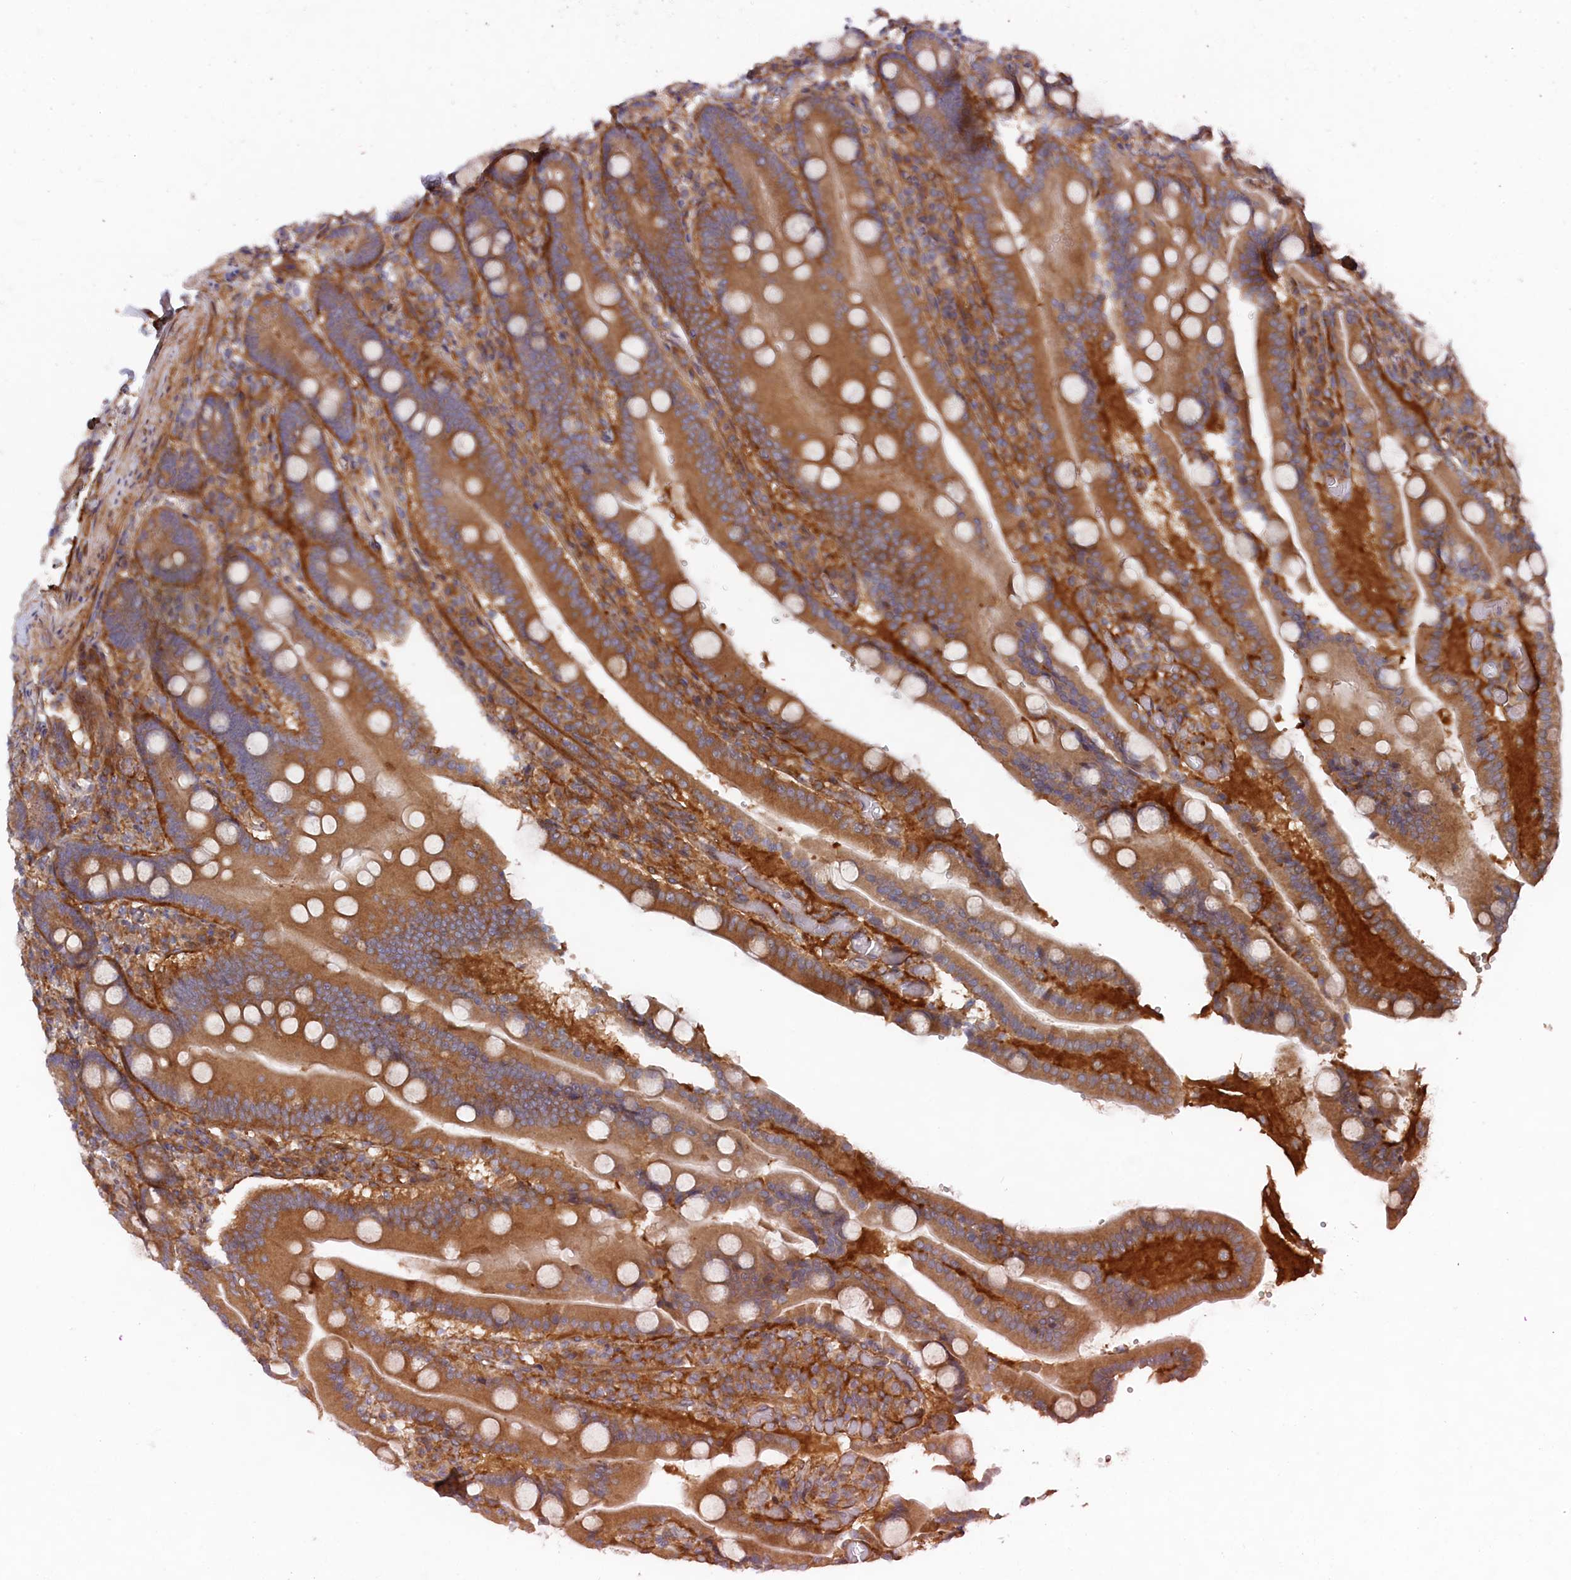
{"staining": {"intensity": "moderate", "quantity": ">75%", "location": "cytoplasmic/membranous"}, "tissue": "duodenum", "cell_type": "Glandular cells", "image_type": "normal", "snomed": [{"axis": "morphology", "description": "Normal tissue, NOS"}, {"axis": "topography", "description": "Duodenum"}], "caption": "This histopathology image reveals normal duodenum stained with IHC to label a protein in brown. The cytoplasmic/membranous of glandular cells show moderate positivity for the protein. Nuclei are counter-stained blue.", "gene": "TMEM196", "patient": {"sex": "female", "age": 62}}